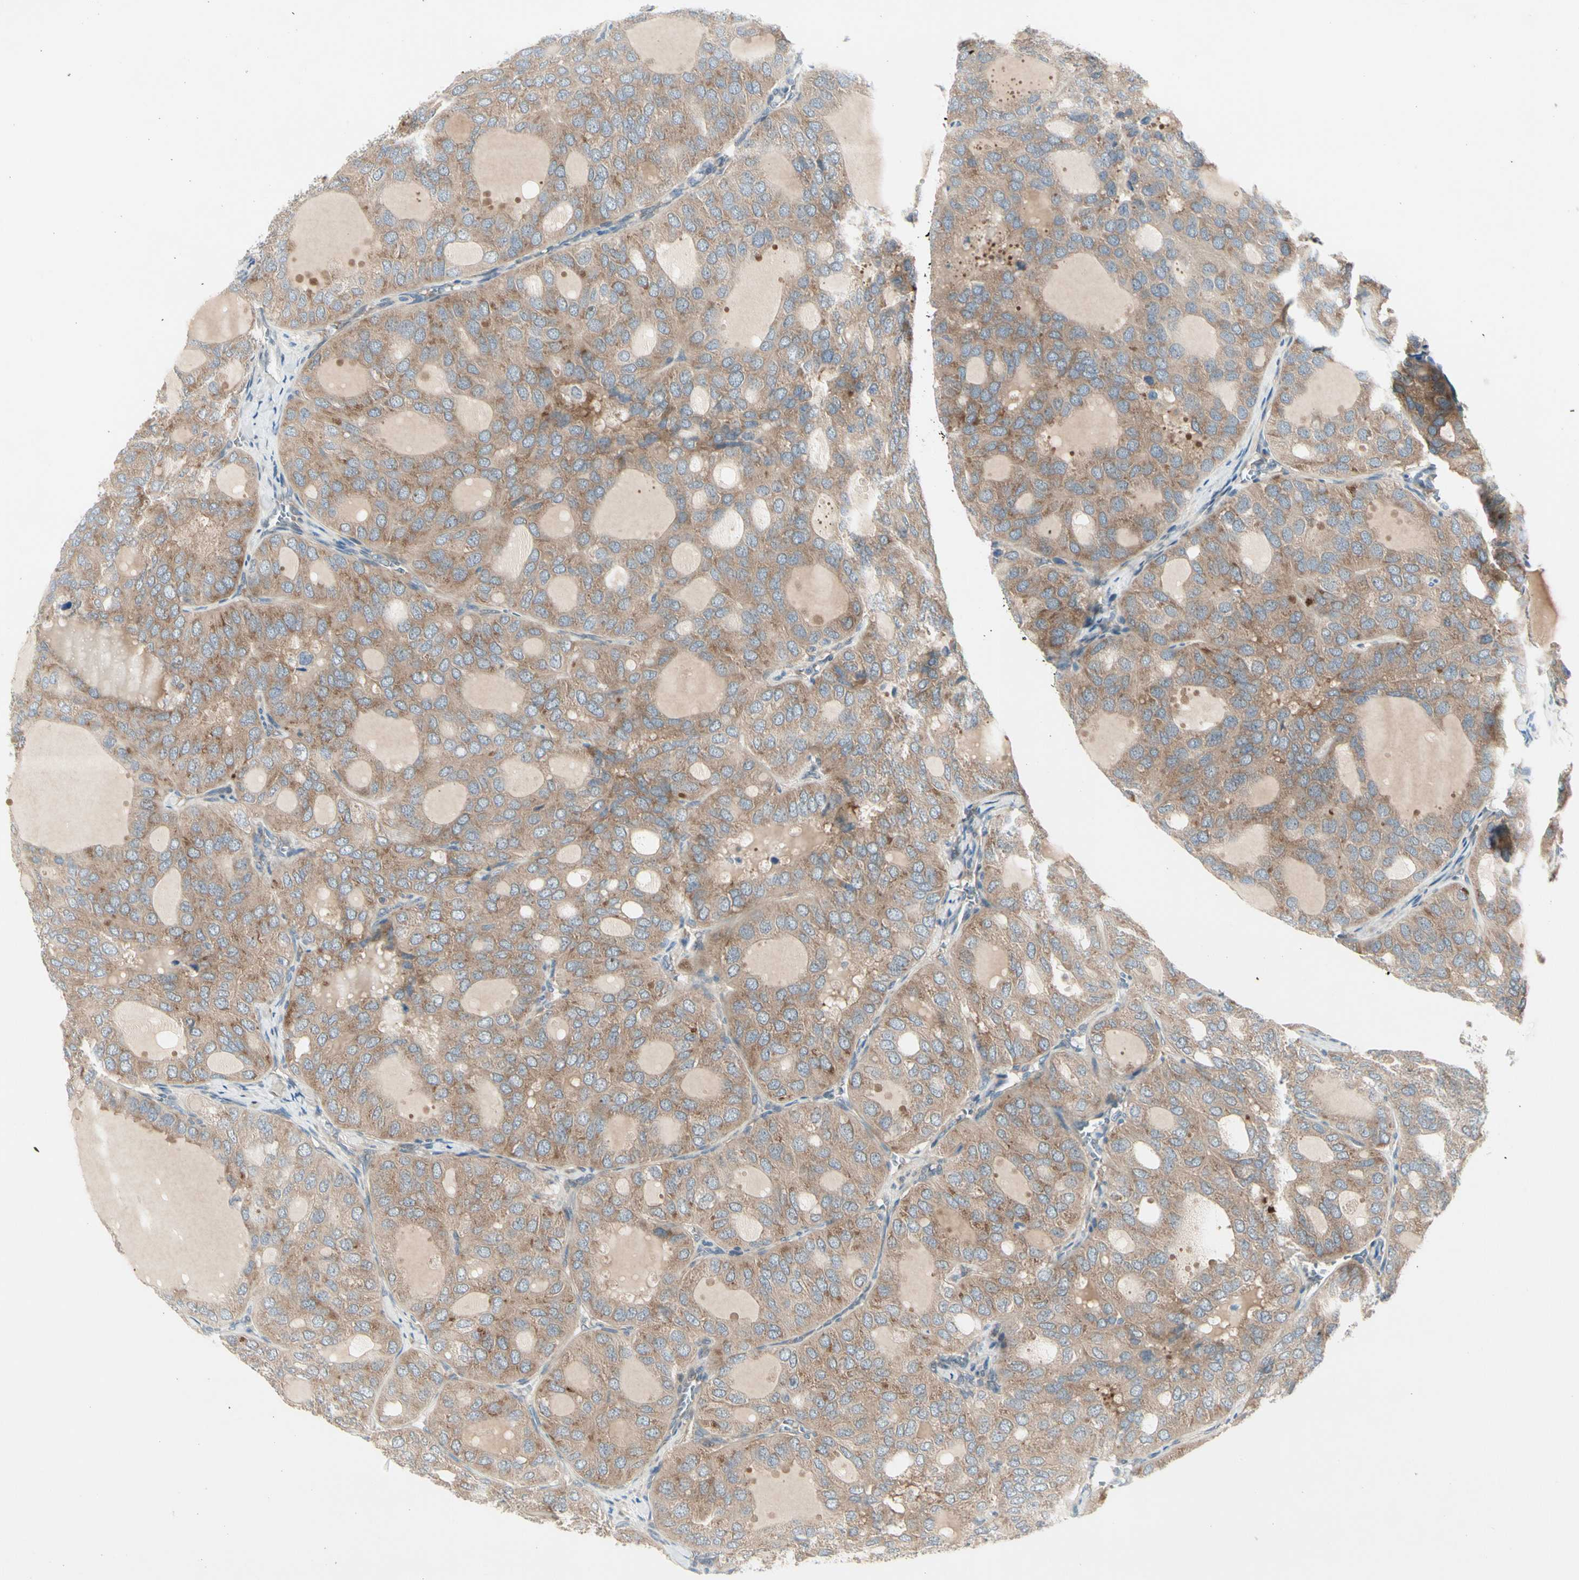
{"staining": {"intensity": "moderate", "quantity": ">75%", "location": "cytoplasmic/membranous"}, "tissue": "thyroid cancer", "cell_type": "Tumor cells", "image_type": "cancer", "snomed": [{"axis": "morphology", "description": "Follicular adenoma carcinoma, NOS"}, {"axis": "topography", "description": "Thyroid gland"}], "caption": "Thyroid cancer tissue shows moderate cytoplasmic/membranous positivity in approximately >75% of tumor cells, visualized by immunohistochemistry. The protein of interest is shown in brown color, while the nuclei are stained blue.", "gene": "IL1R1", "patient": {"sex": "male", "age": 75}}